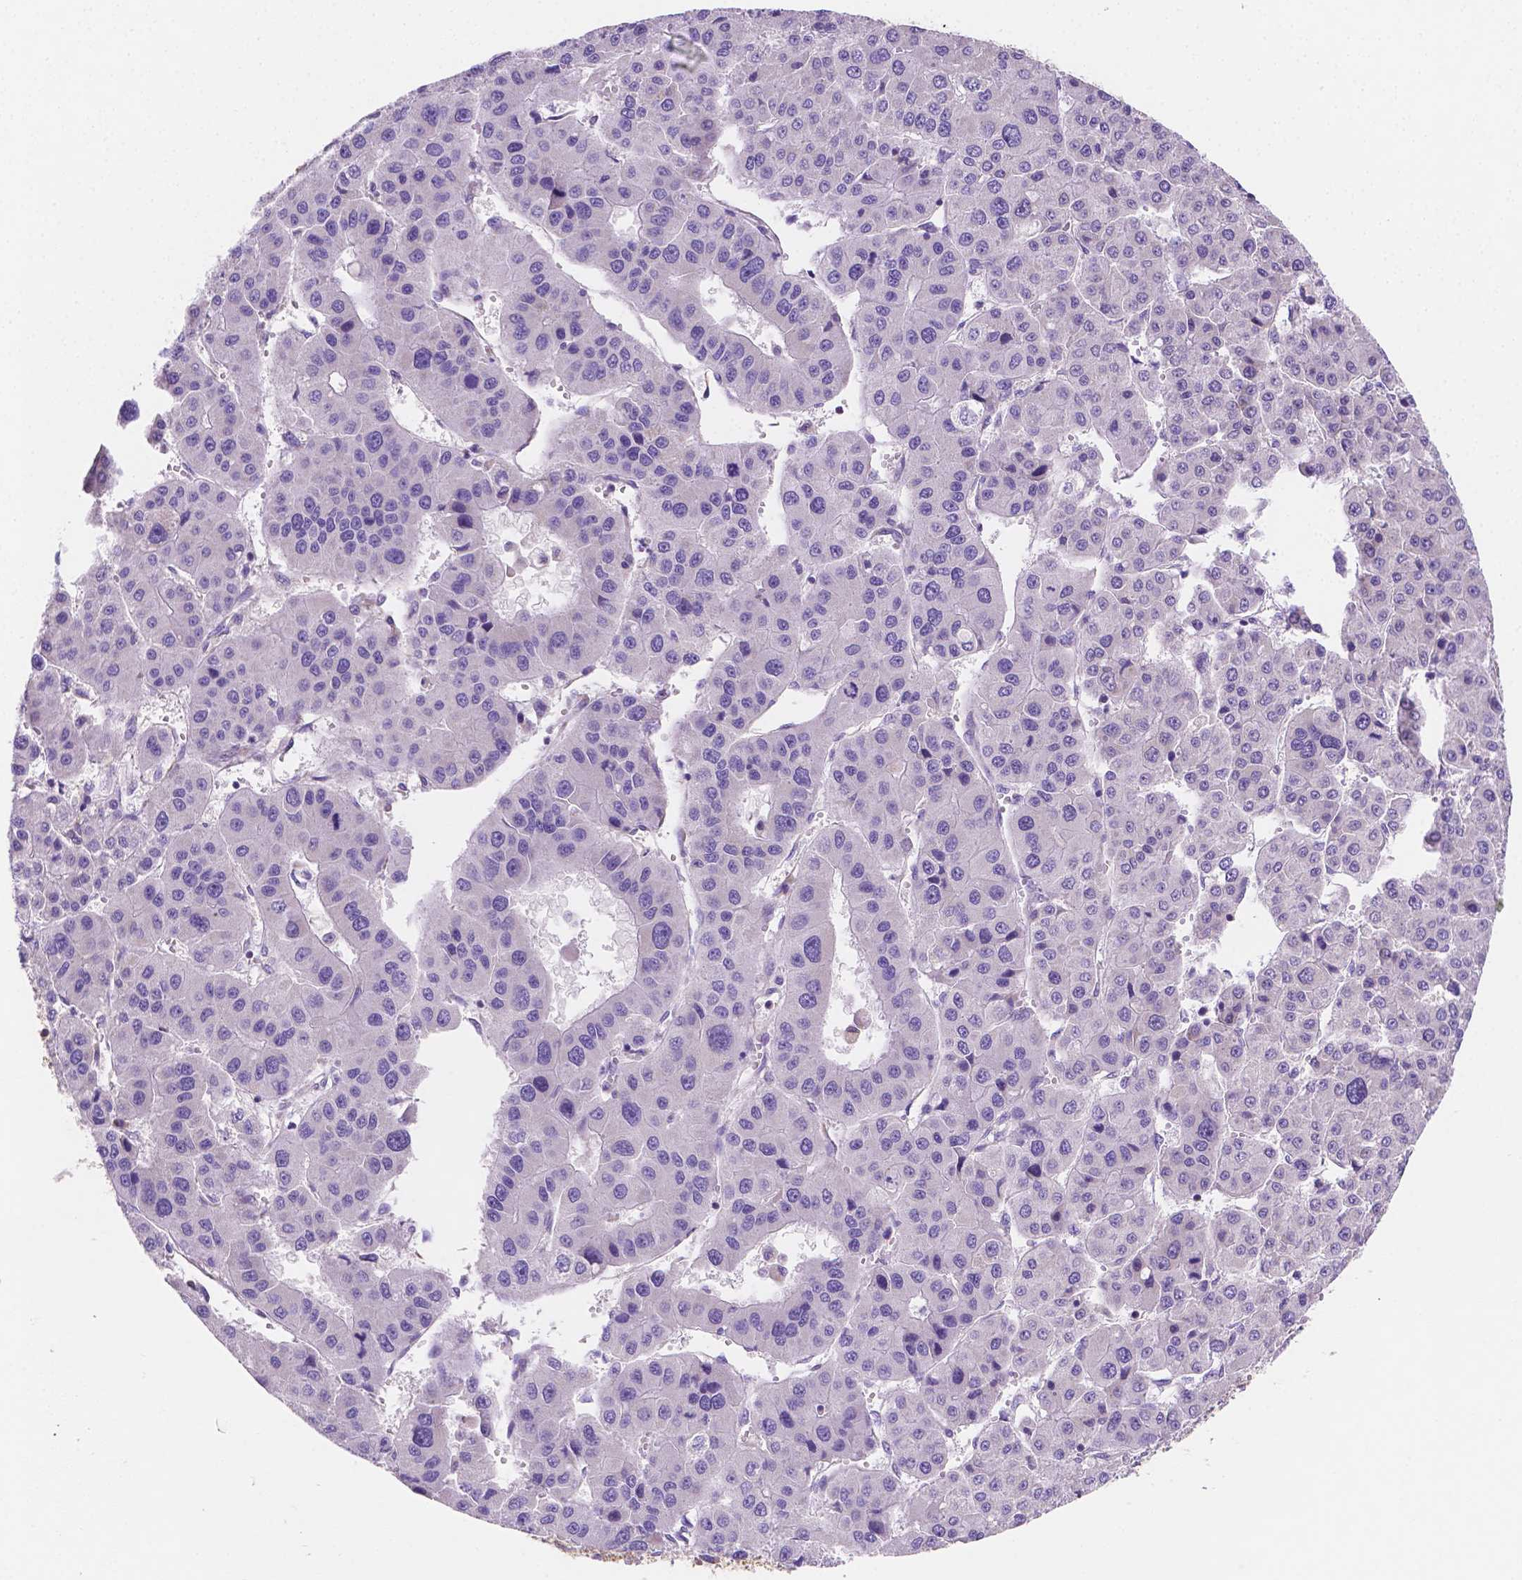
{"staining": {"intensity": "moderate", "quantity": "25%-75%", "location": "cytoplasmic/membranous"}, "tissue": "liver cancer", "cell_type": "Tumor cells", "image_type": "cancer", "snomed": [{"axis": "morphology", "description": "Carcinoma, Hepatocellular, NOS"}, {"axis": "topography", "description": "Liver"}], "caption": "A high-resolution histopathology image shows IHC staining of liver cancer, which exhibits moderate cytoplasmic/membranous staining in about 25%-75% of tumor cells.", "gene": "SGTB", "patient": {"sex": "male", "age": 73}}